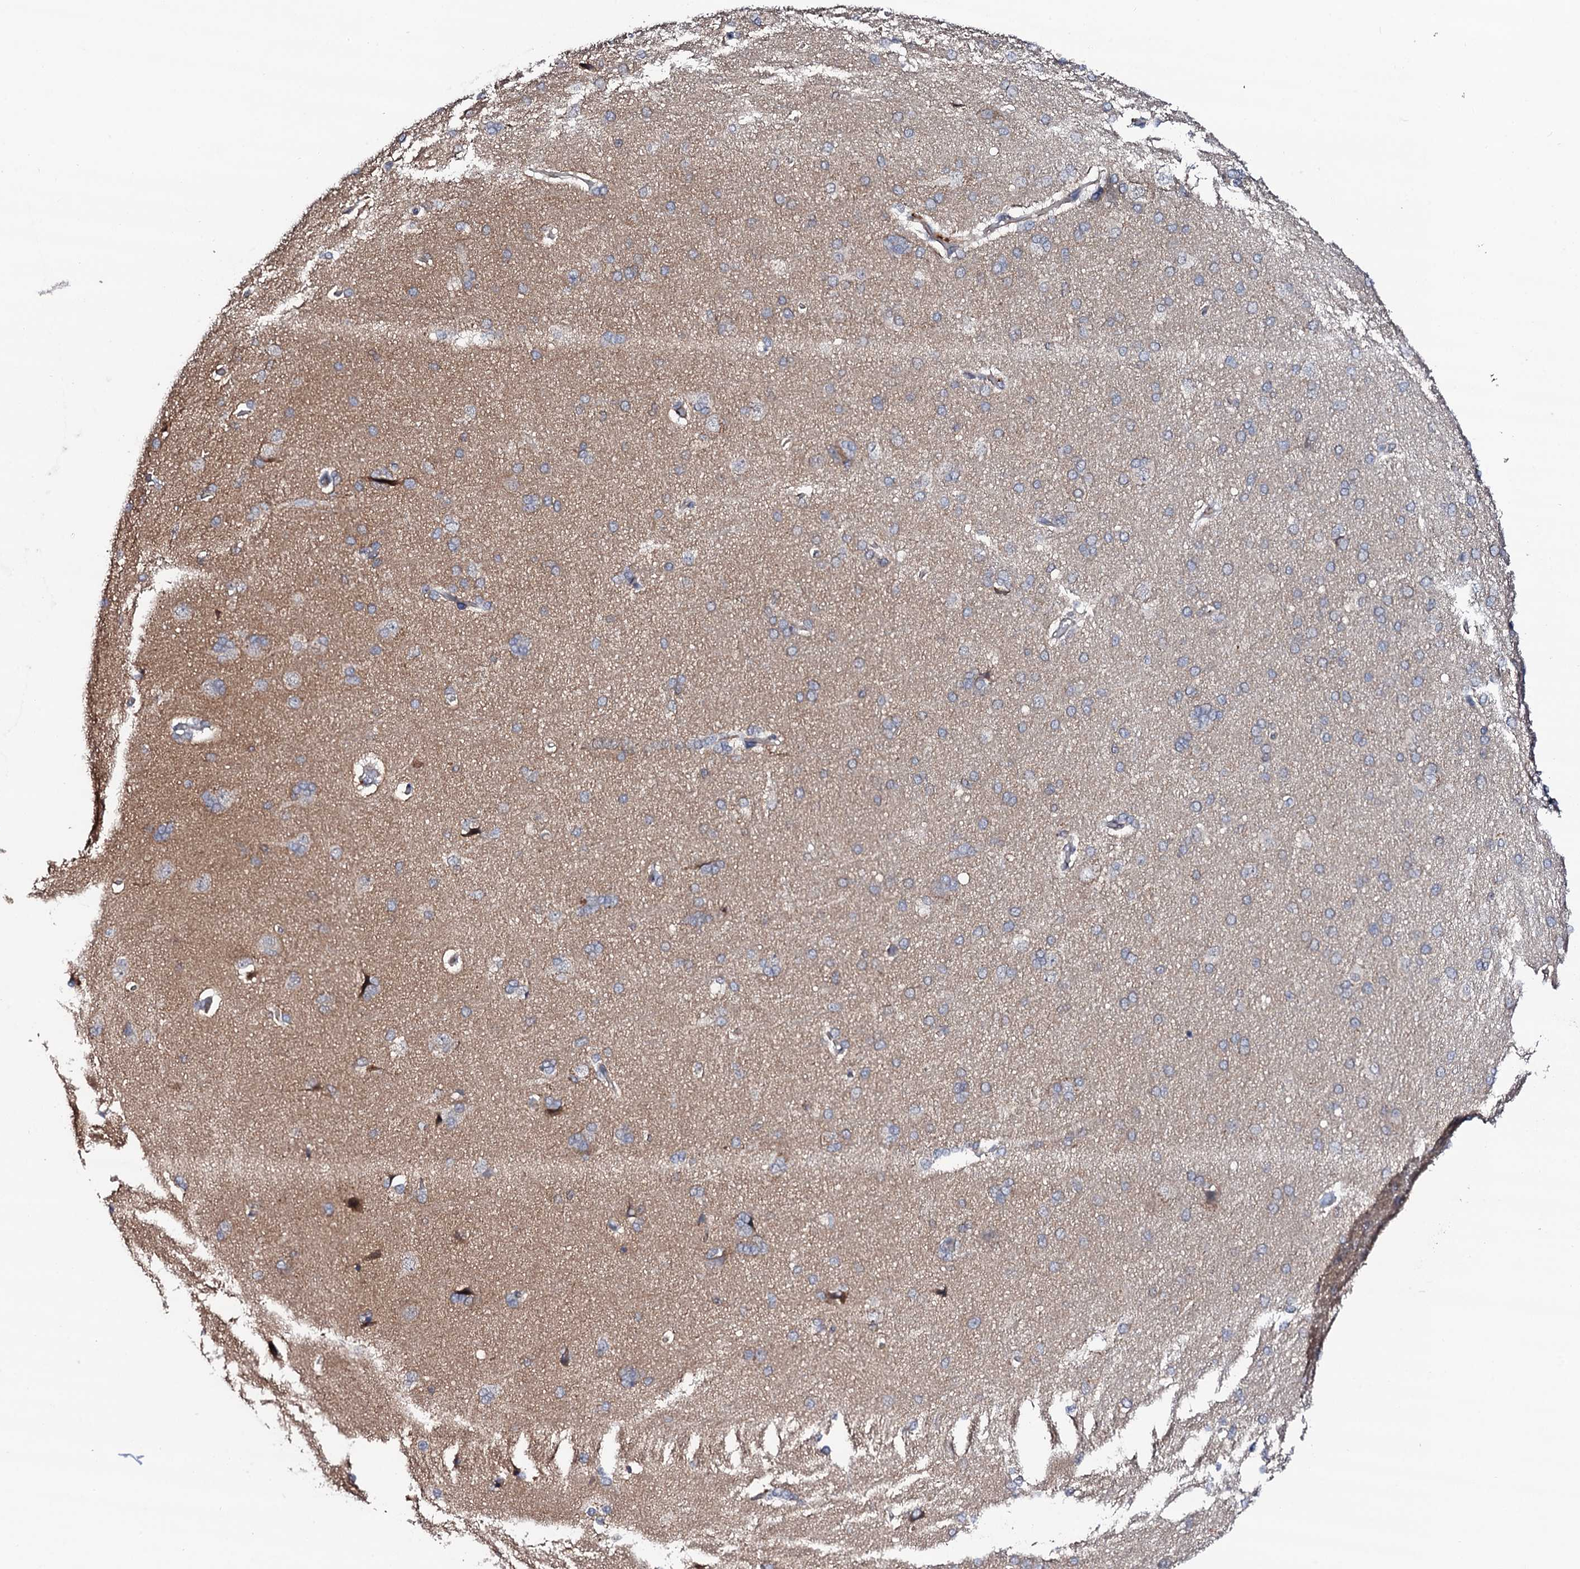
{"staining": {"intensity": "negative", "quantity": "none", "location": "none"}, "tissue": "cerebral cortex", "cell_type": "Endothelial cells", "image_type": "normal", "snomed": [{"axis": "morphology", "description": "Normal tissue, NOS"}, {"axis": "topography", "description": "Cerebral cortex"}], "caption": "A high-resolution photomicrograph shows immunohistochemistry staining of unremarkable cerebral cortex, which reveals no significant staining in endothelial cells.", "gene": "CIAO2A", "patient": {"sex": "male", "age": 62}}